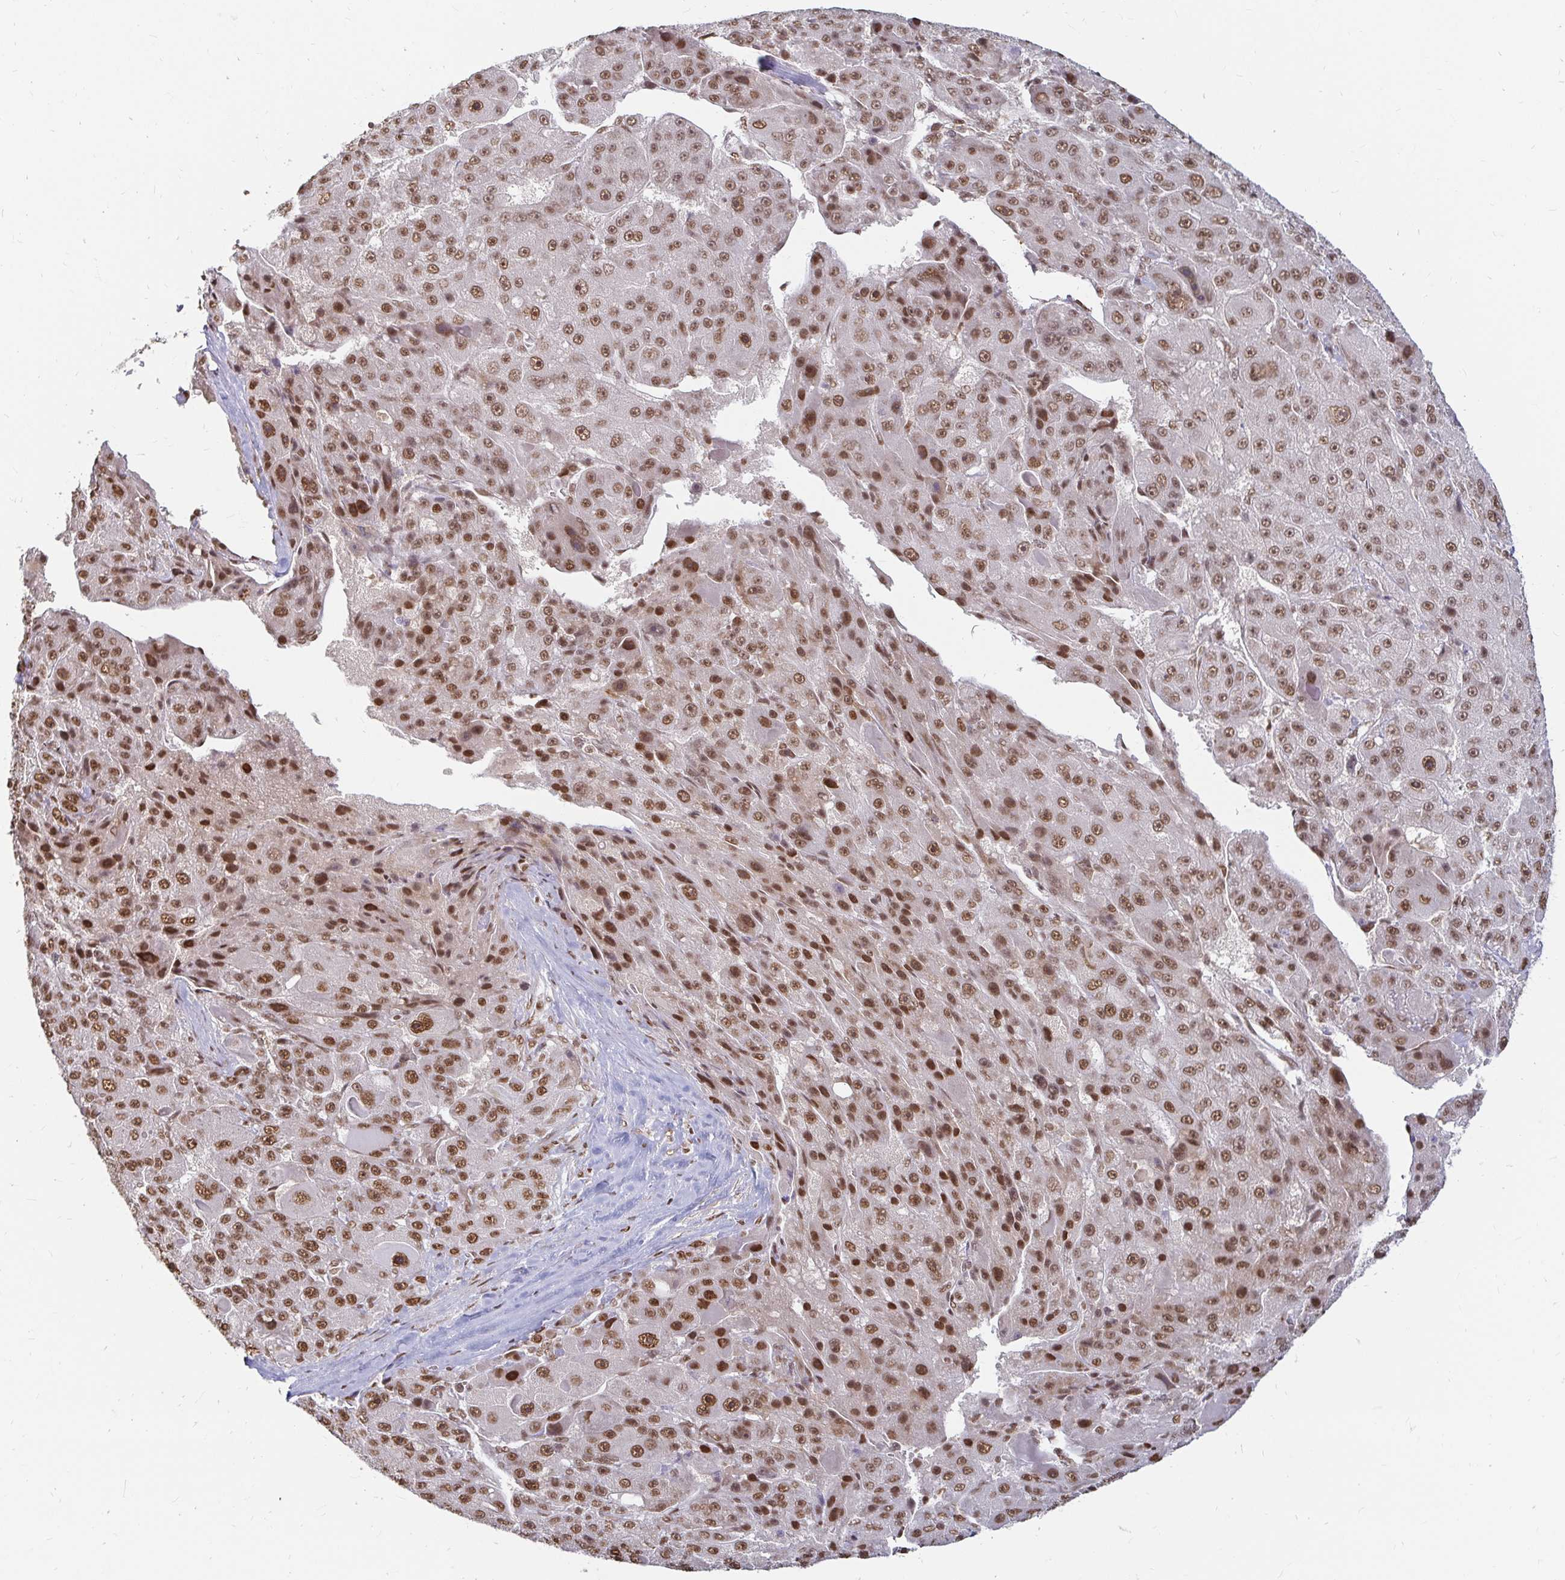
{"staining": {"intensity": "moderate", "quantity": ">75%", "location": "nuclear"}, "tissue": "liver cancer", "cell_type": "Tumor cells", "image_type": "cancer", "snomed": [{"axis": "morphology", "description": "Carcinoma, Hepatocellular, NOS"}, {"axis": "topography", "description": "Liver"}], "caption": "The immunohistochemical stain highlights moderate nuclear positivity in tumor cells of liver cancer (hepatocellular carcinoma) tissue.", "gene": "HNRNPU", "patient": {"sex": "male", "age": 76}}